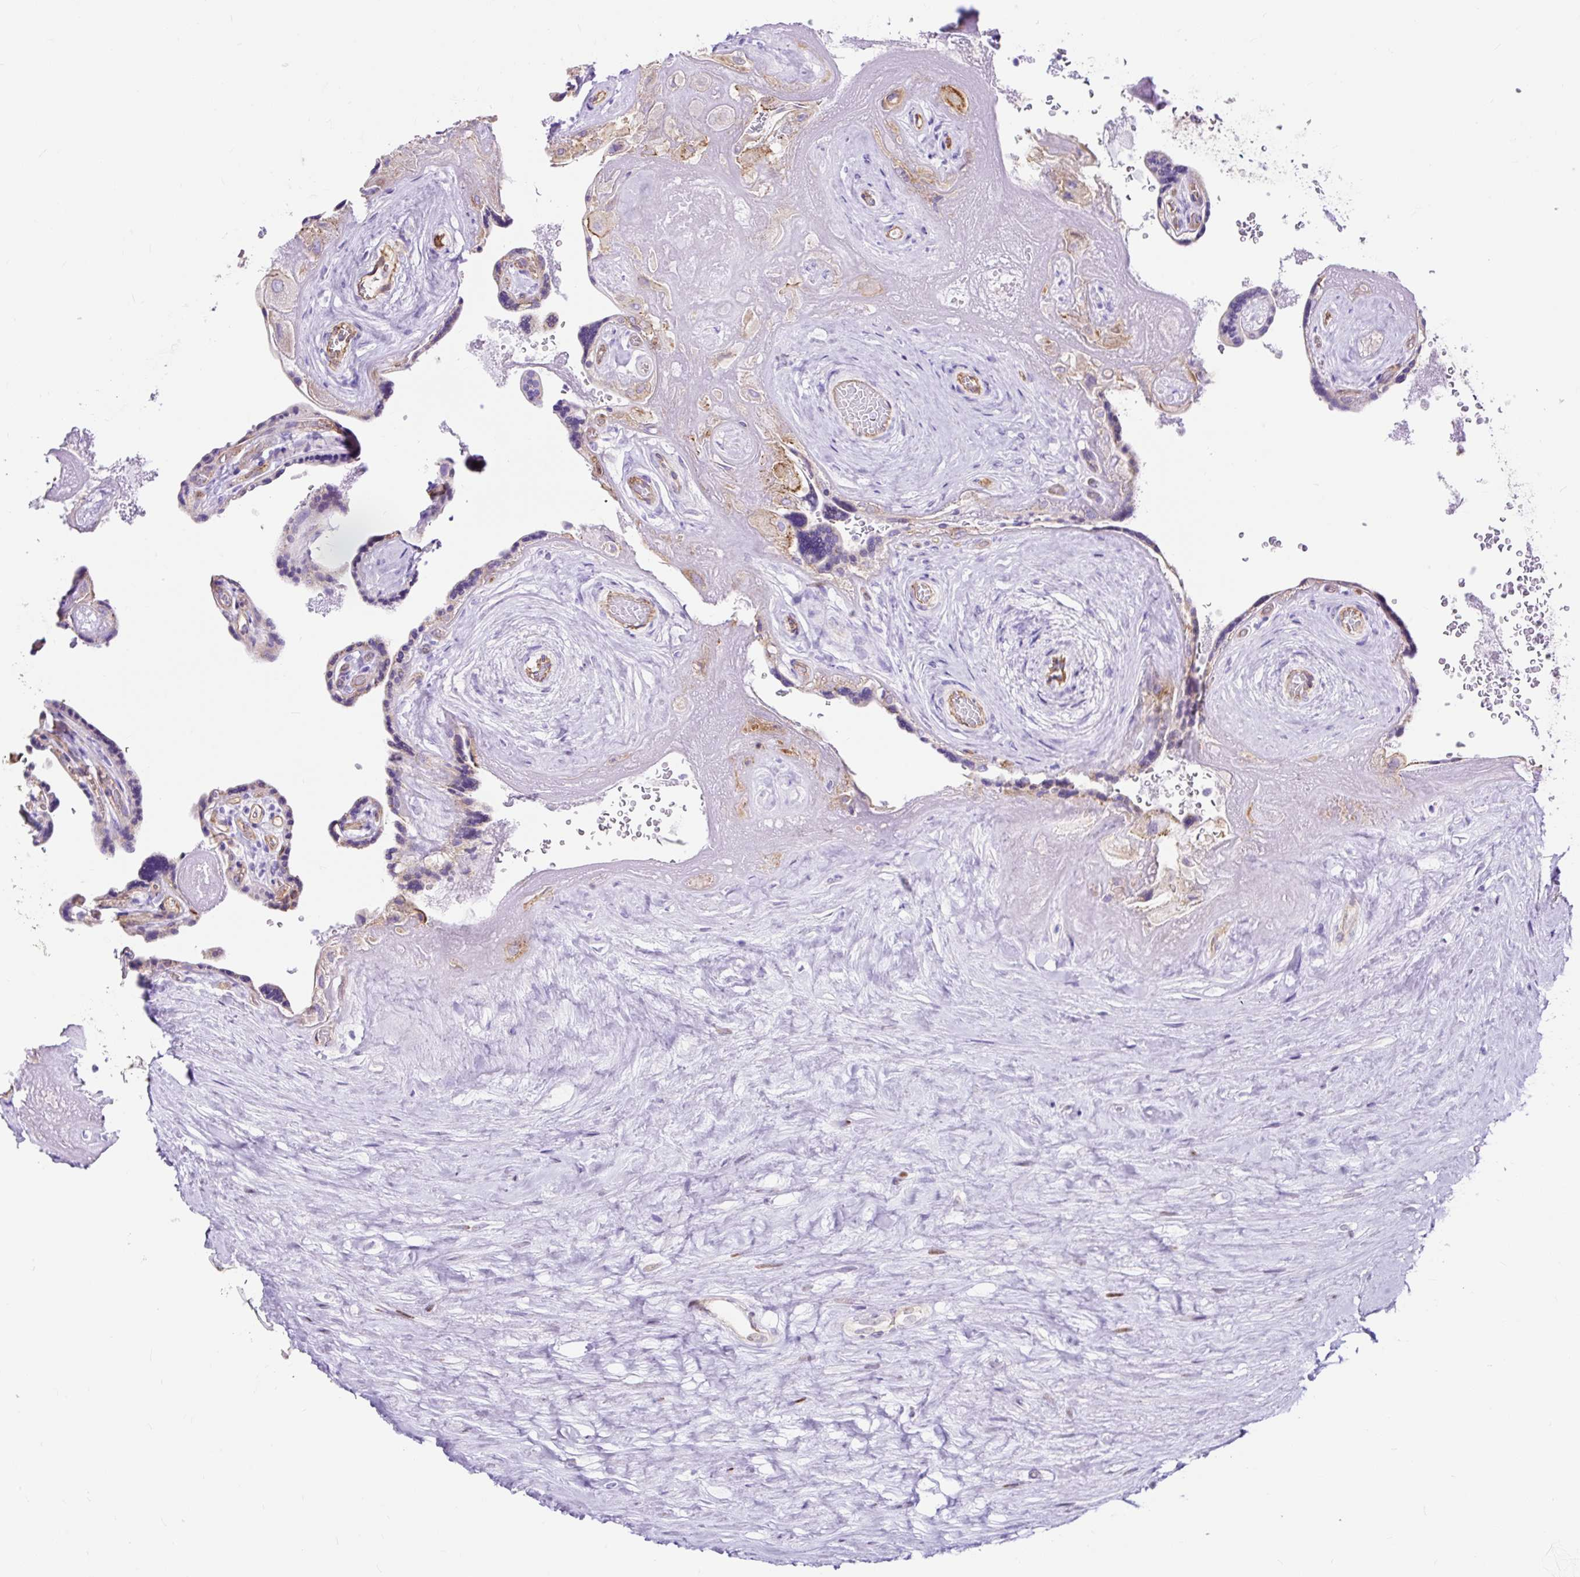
{"staining": {"intensity": "moderate", "quantity": "<25%", "location": "nuclear"}, "tissue": "placenta", "cell_type": "Trophoblastic cells", "image_type": "normal", "snomed": [{"axis": "morphology", "description": "Normal tissue, NOS"}, {"axis": "topography", "description": "Placenta"}], "caption": "The photomicrograph demonstrates immunohistochemical staining of unremarkable placenta. There is moderate nuclear staining is identified in approximately <25% of trophoblastic cells.", "gene": "HIP1R", "patient": {"sex": "female", "age": 32}}